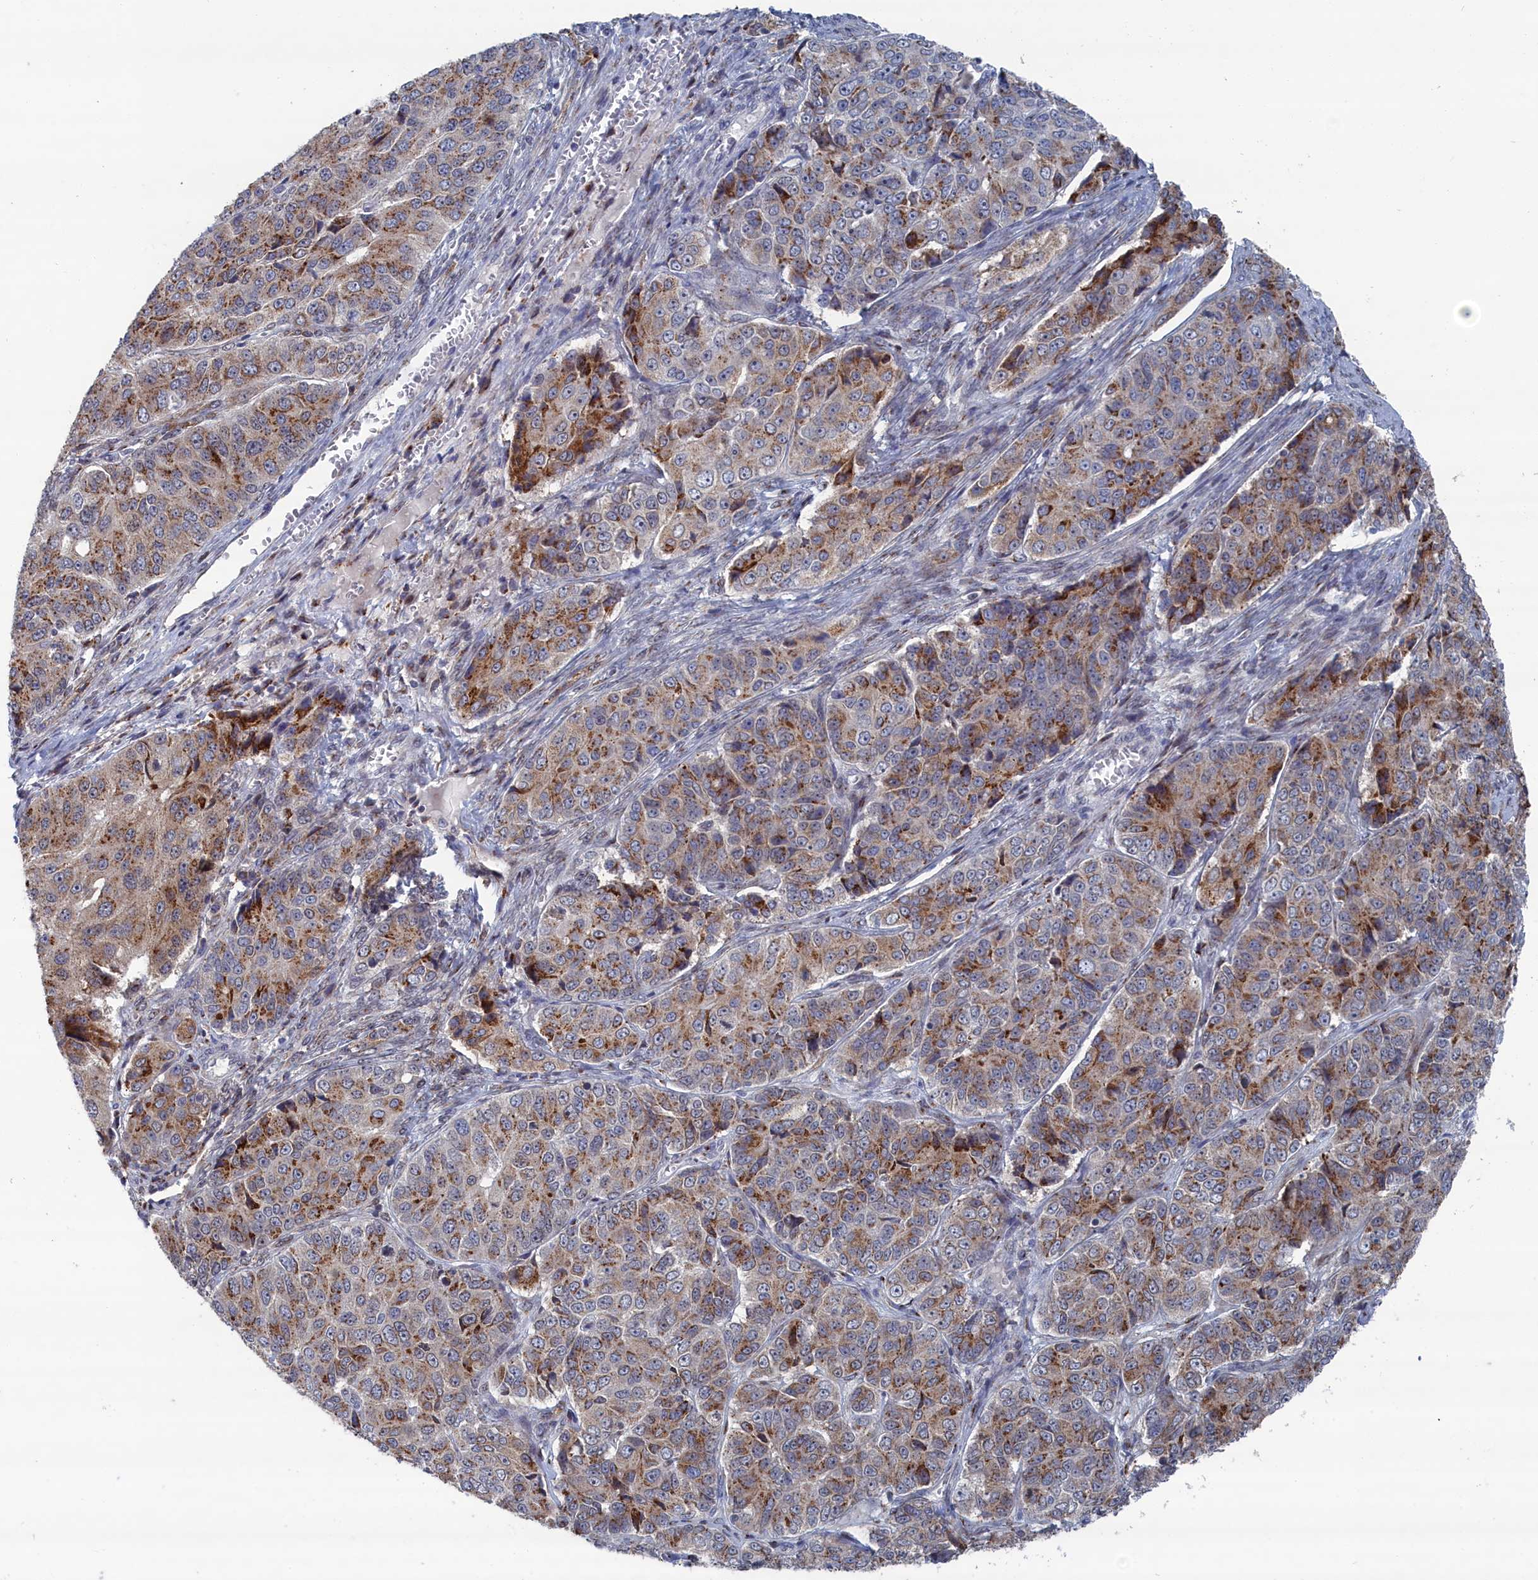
{"staining": {"intensity": "moderate", "quantity": ">75%", "location": "cytoplasmic/membranous"}, "tissue": "ovarian cancer", "cell_type": "Tumor cells", "image_type": "cancer", "snomed": [{"axis": "morphology", "description": "Carcinoma, endometroid"}, {"axis": "topography", "description": "Ovary"}], "caption": "IHC histopathology image of neoplastic tissue: ovarian cancer (endometroid carcinoma) stained using immunohistochemistry demonstrates medium levels of moderate protein expression localized specifically in the cytoplasmic/membranous of tumor cells, appearing as a cytoplasmic/membranous brown color.", "gene": "IRX1", "patient": {"sex": "female", "age": 51}}